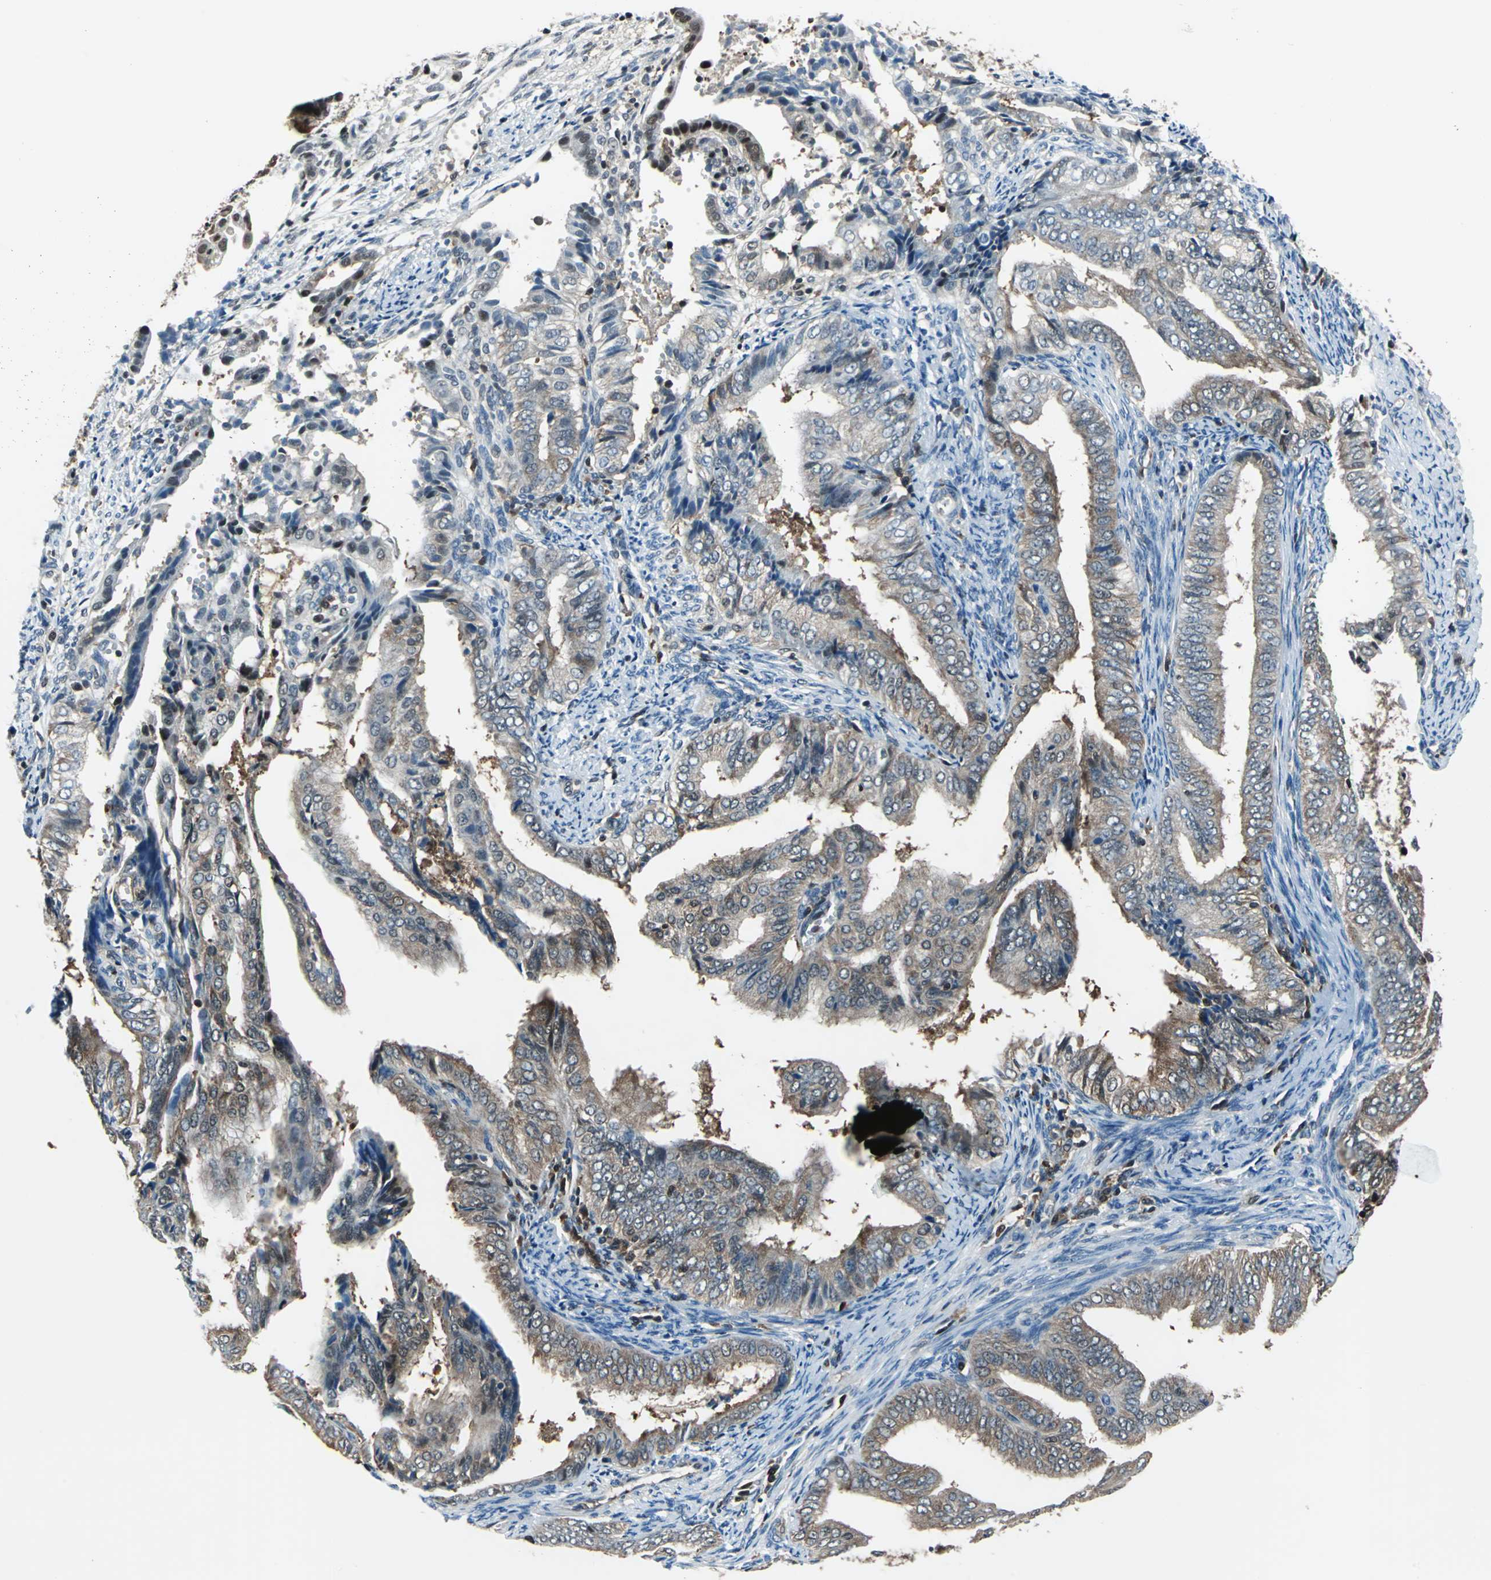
{"staining": {"intensity": "moderate", "quantity": "25%-75%", "location": "cytoplasmic/membranous,nuclear"}, "tissue": "endometrial cancer", "cell_type": "Tumor cells", "image_type": "cancer", "snomed": [{"axis": "morphology", "description": "Adenocarcinoma, NOS"}, {"axis": "topography", "description": "Endometrium"}], "caption": "Brown immunohistochemical staining in human adenocarcinoma (endometrial) exhibits moderate cytoplasmic/membranous and nuclear positivity in approximately 25%-75% of tumor cells.", "gene": "PSME1", "patient": {"sex": "female", "age": 58}}